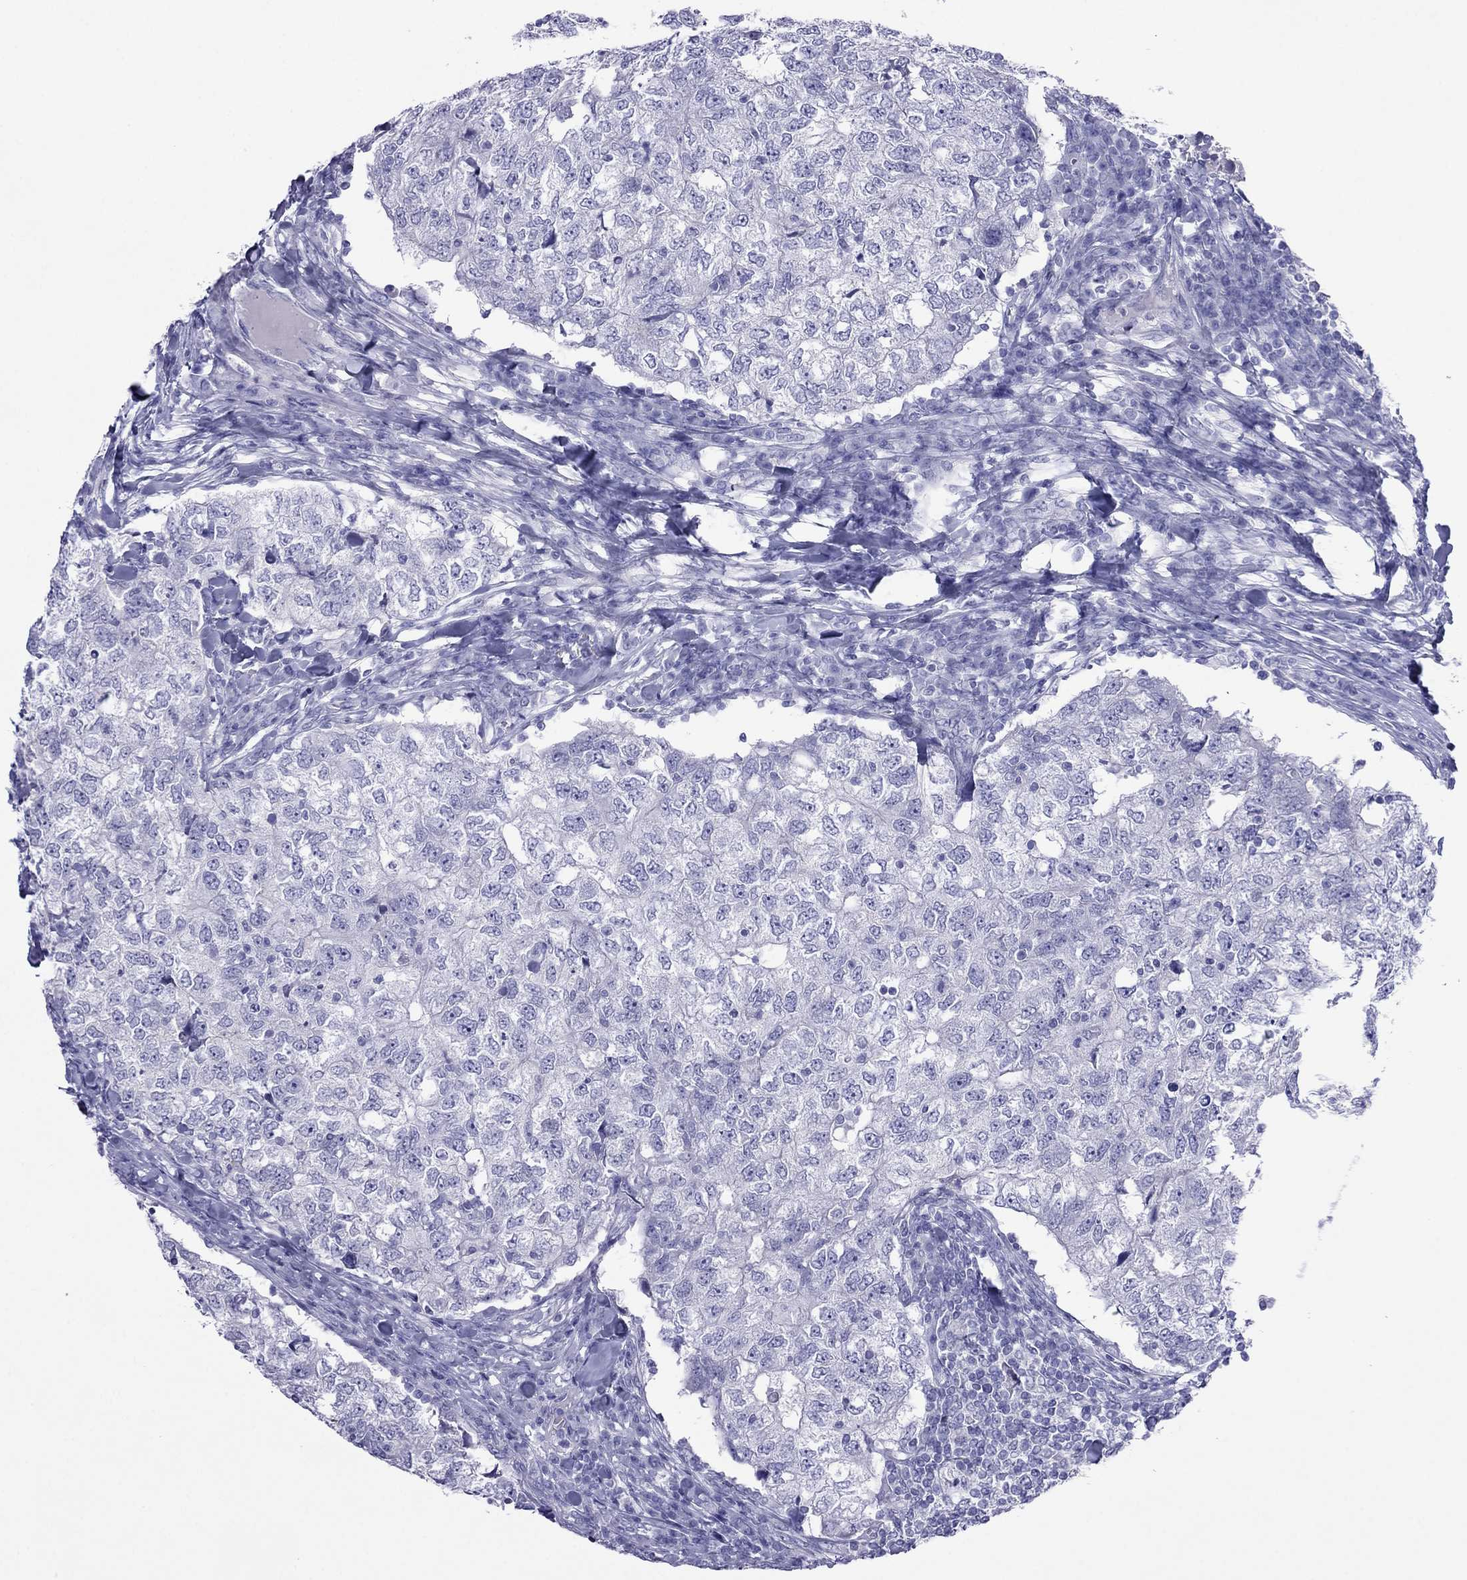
{"staining": {"intensity": "negative", "quantity": "none", "location": "none"}, "tissue": "breast cancer", "cell_type": "Tumor cells", "image_type": "cancer", "snomed": [{"axis": "morphology", "description": "Duct carcinoma"}, {"axis": "topography", "description": "Breast"}], "caption": "Immunohistochemical staining of human breast cancer (infiltrating ductal carcinoma) exhibits no significant positivity in tumor cells.", "gene": "PCDHA6", "patient": {"sex": "female", "age": 30}}